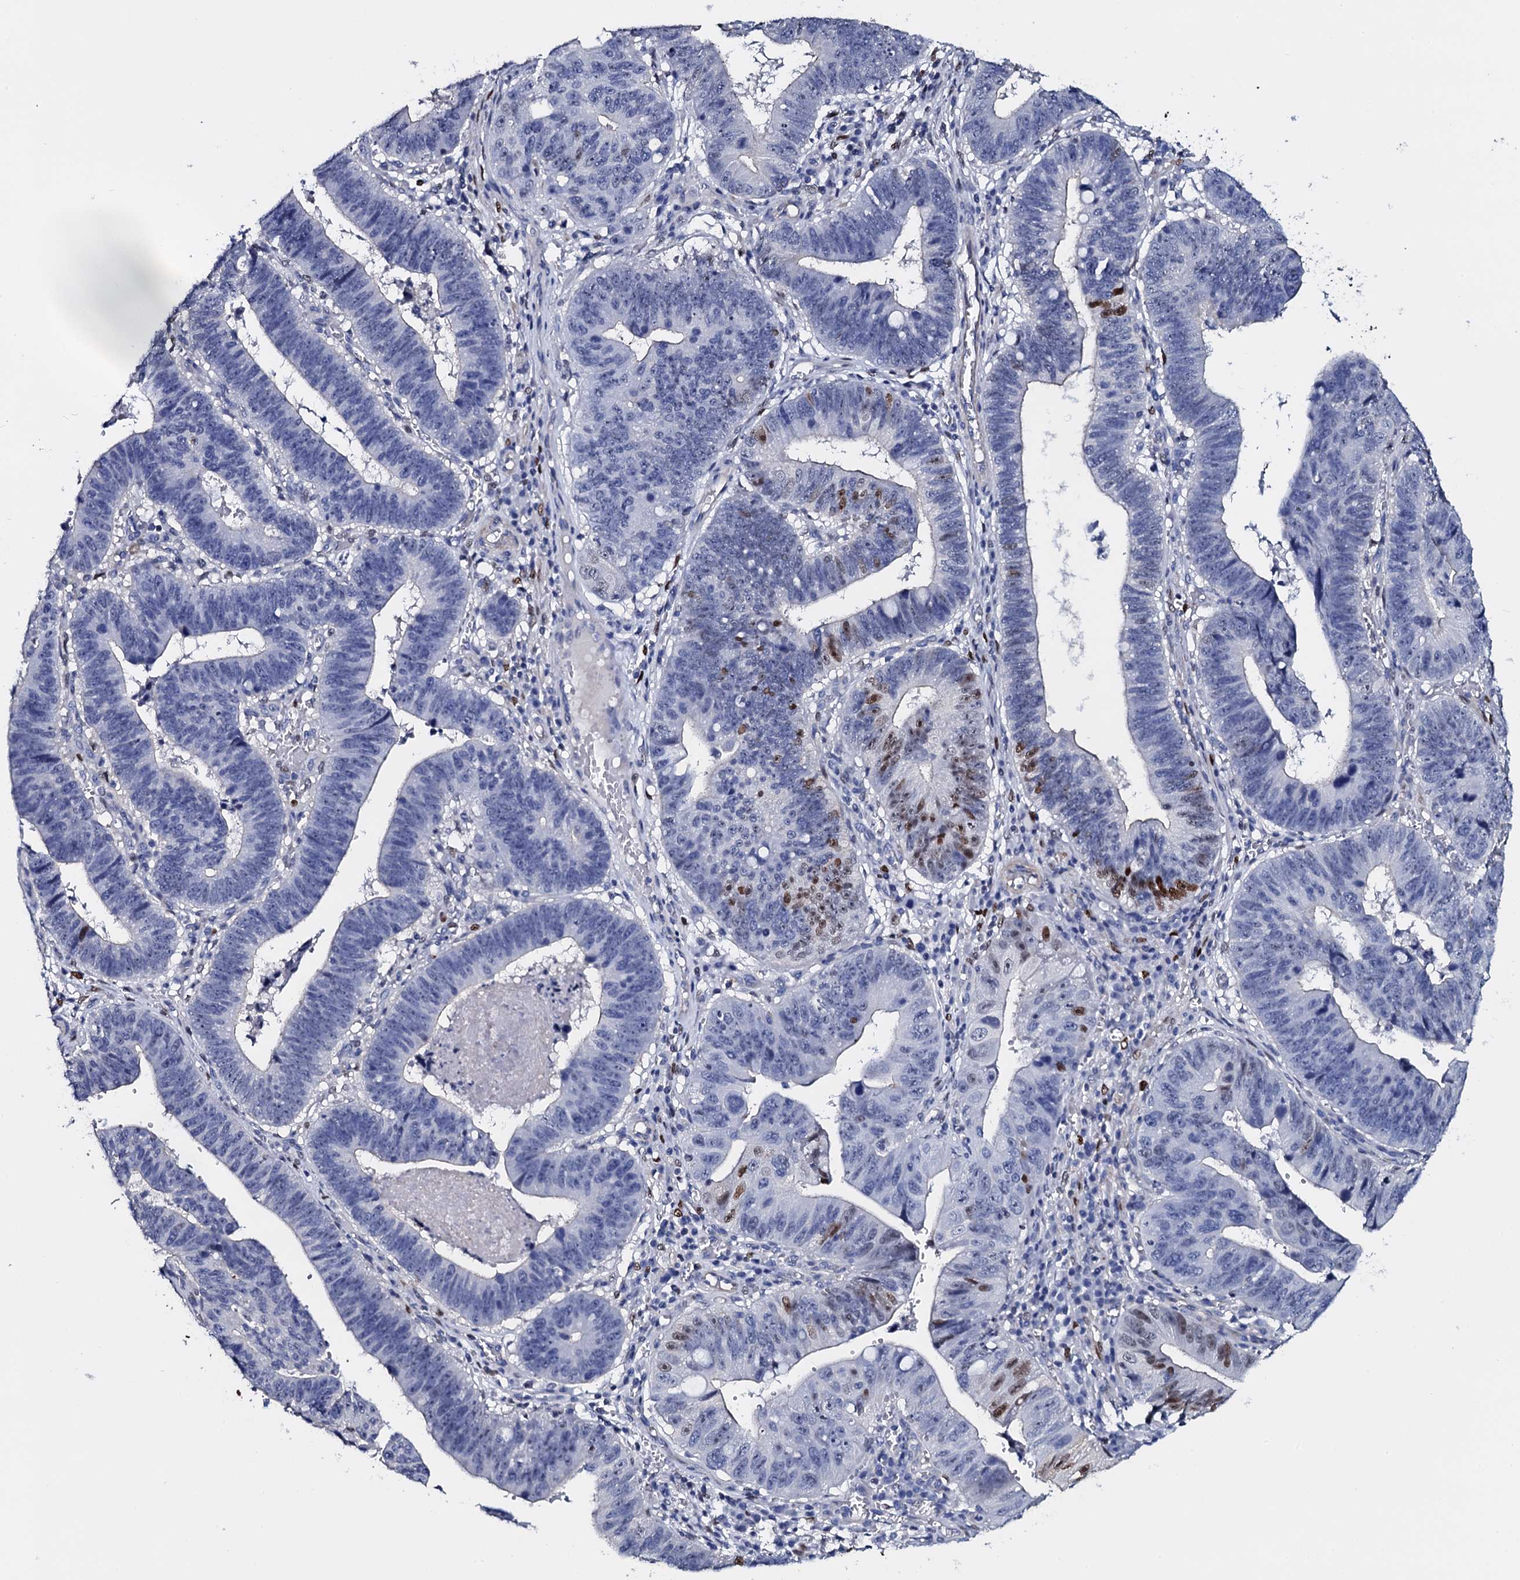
{"staining": {"intensity": "moderate", "quantity": "<25%", "location": "nuclear"}, "tissue": "stomach cancer", "cell_type": "Tumor cells", "image_type": "cancer", "snomed": [{"axis": "morphology", "description": "Adenocarcinoma, NOS"}, {"axis": "topography", "description": "Stomach"}], "caption": "An image of human adenocarcinoma (stomach) stained for a protein demonstrates moderate nuclear brown staining in tumor cells.", "gene": "NPM2", "patient": {"sex": "male", "age": 59}}